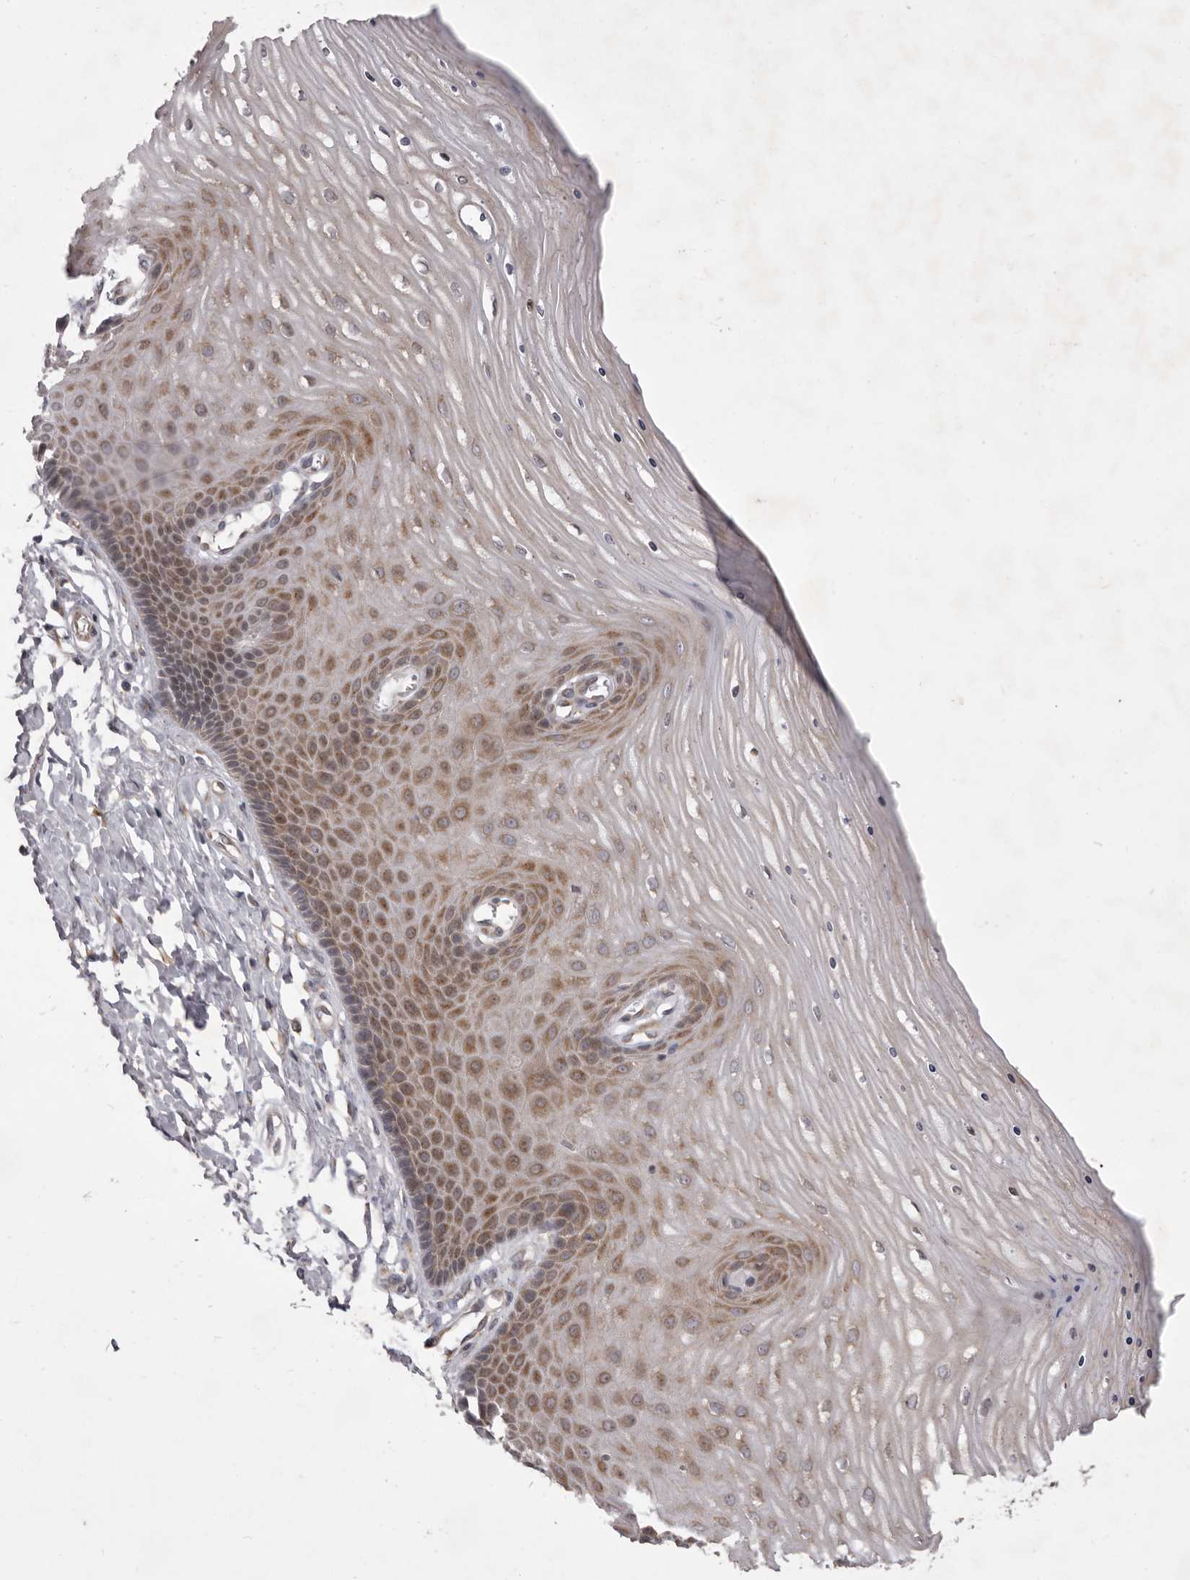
{"staining": {"intensity": "weak", "quantity": "<25%", "location": "cytoplasmic/membranous"}, "tissue": "cervix", "cell_type": "Glandular cells", "image_type": "normal", "snomed": [{"axis": "morphology", "description": "Normal tissue, NOS"}, {"axis": "topography", "description": "Cervix"}], "caption": "Immunohistochemistry image of normal human cervix stained for a protein (brown), which demonstrates no staining in glandular cells. Nuclei are stained in blue.", "gene": "TBC1D8B", "patient": {"sex": "female", "age": 55}}